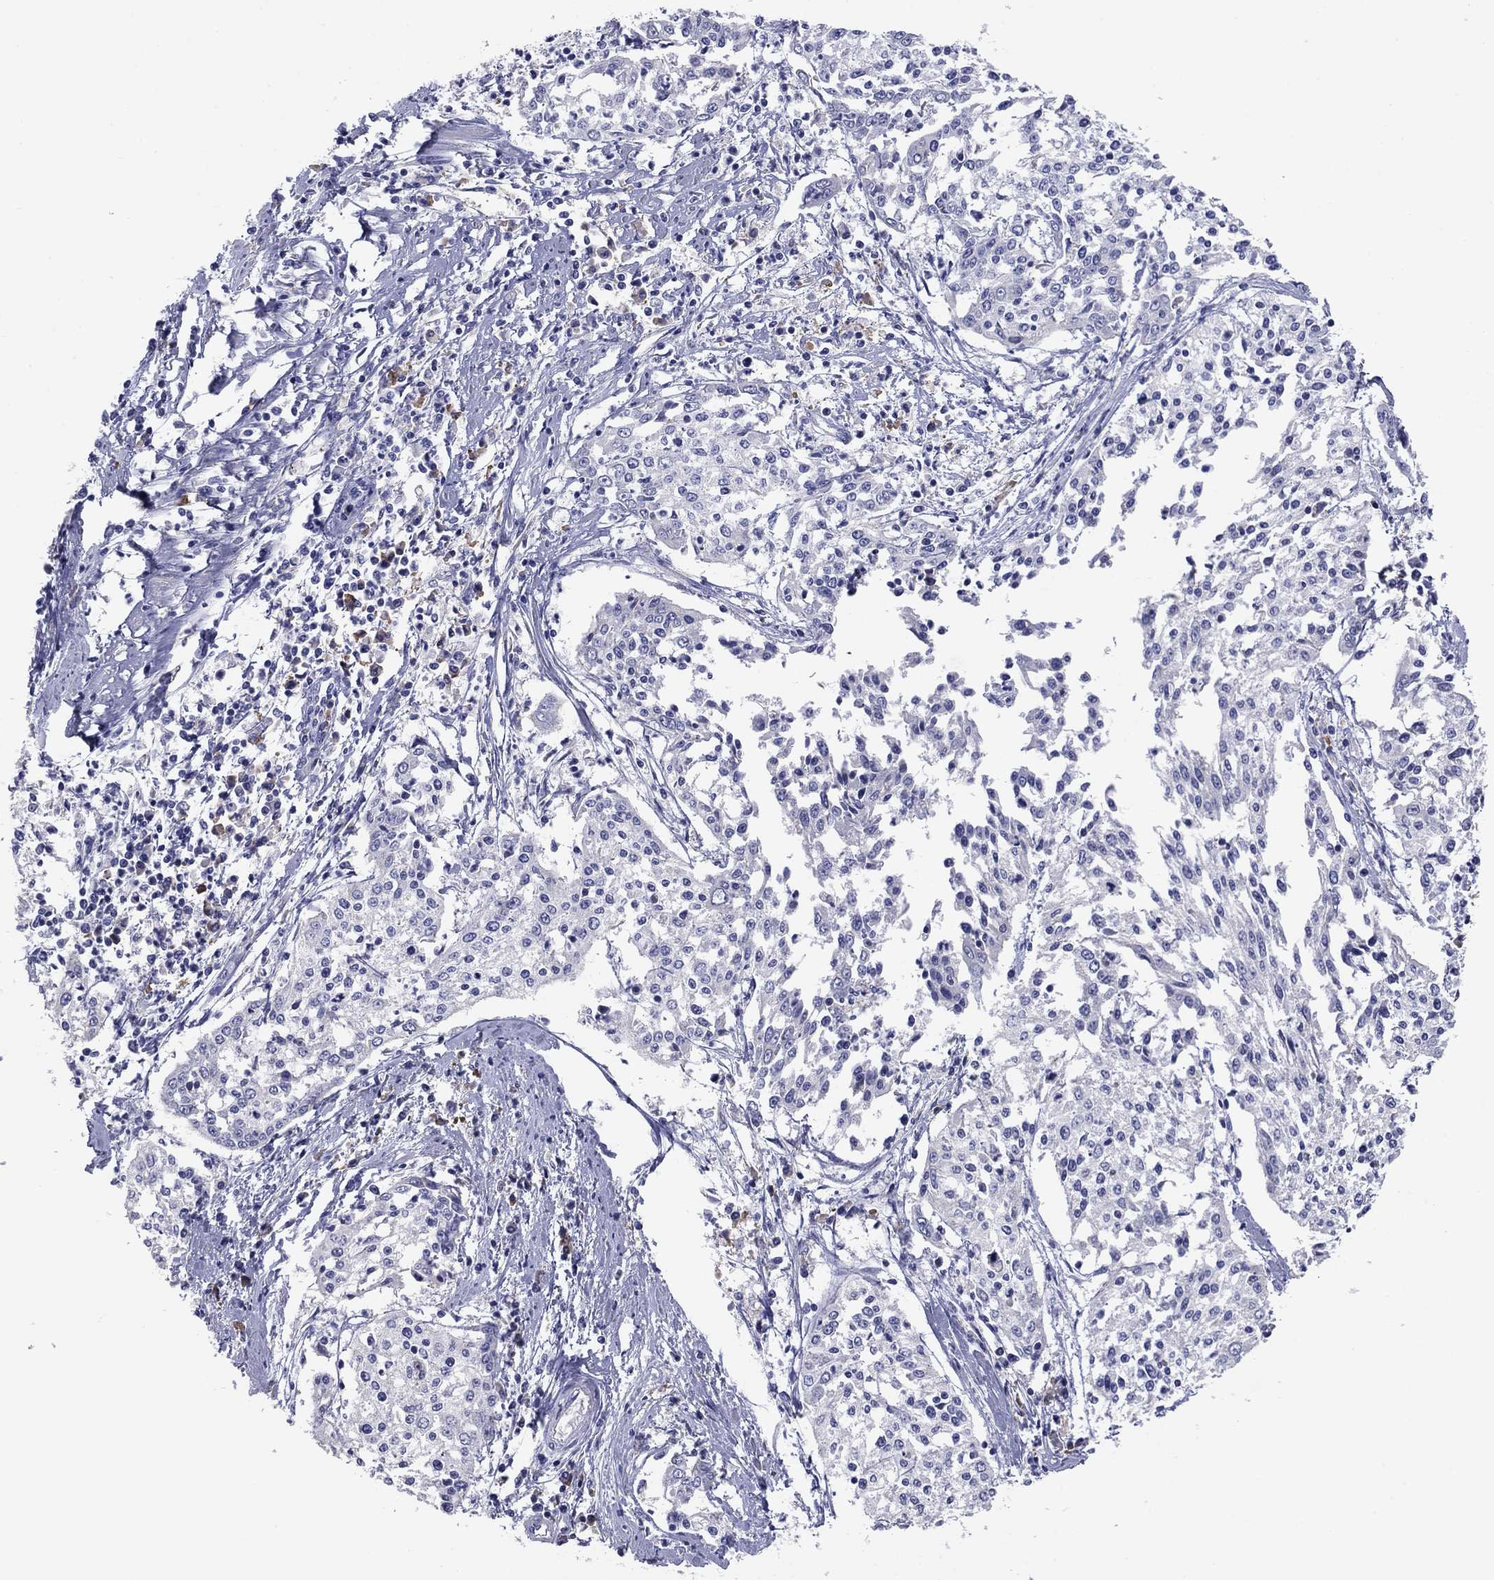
{"staining": {"intensity": "negative", "quantity": "none", "location": "none"}, "tissue": "cervical cancer", "cell_type": "Tumor cells", "image_type": "cancer", "snomed": [{"axis": "morphology", "description": "Squamous cell carcinoma, NOS"}, {"axis": "topography", "description": "Cervix"}], "caption": "A high-resolution micrograph shows immunohistochemistry staining of cervical squamous cell carcinoma, which exhibits no significant expression in tumor cells.", "gene": "GRK7", "patient": {"sex": "female", "age": 41}}